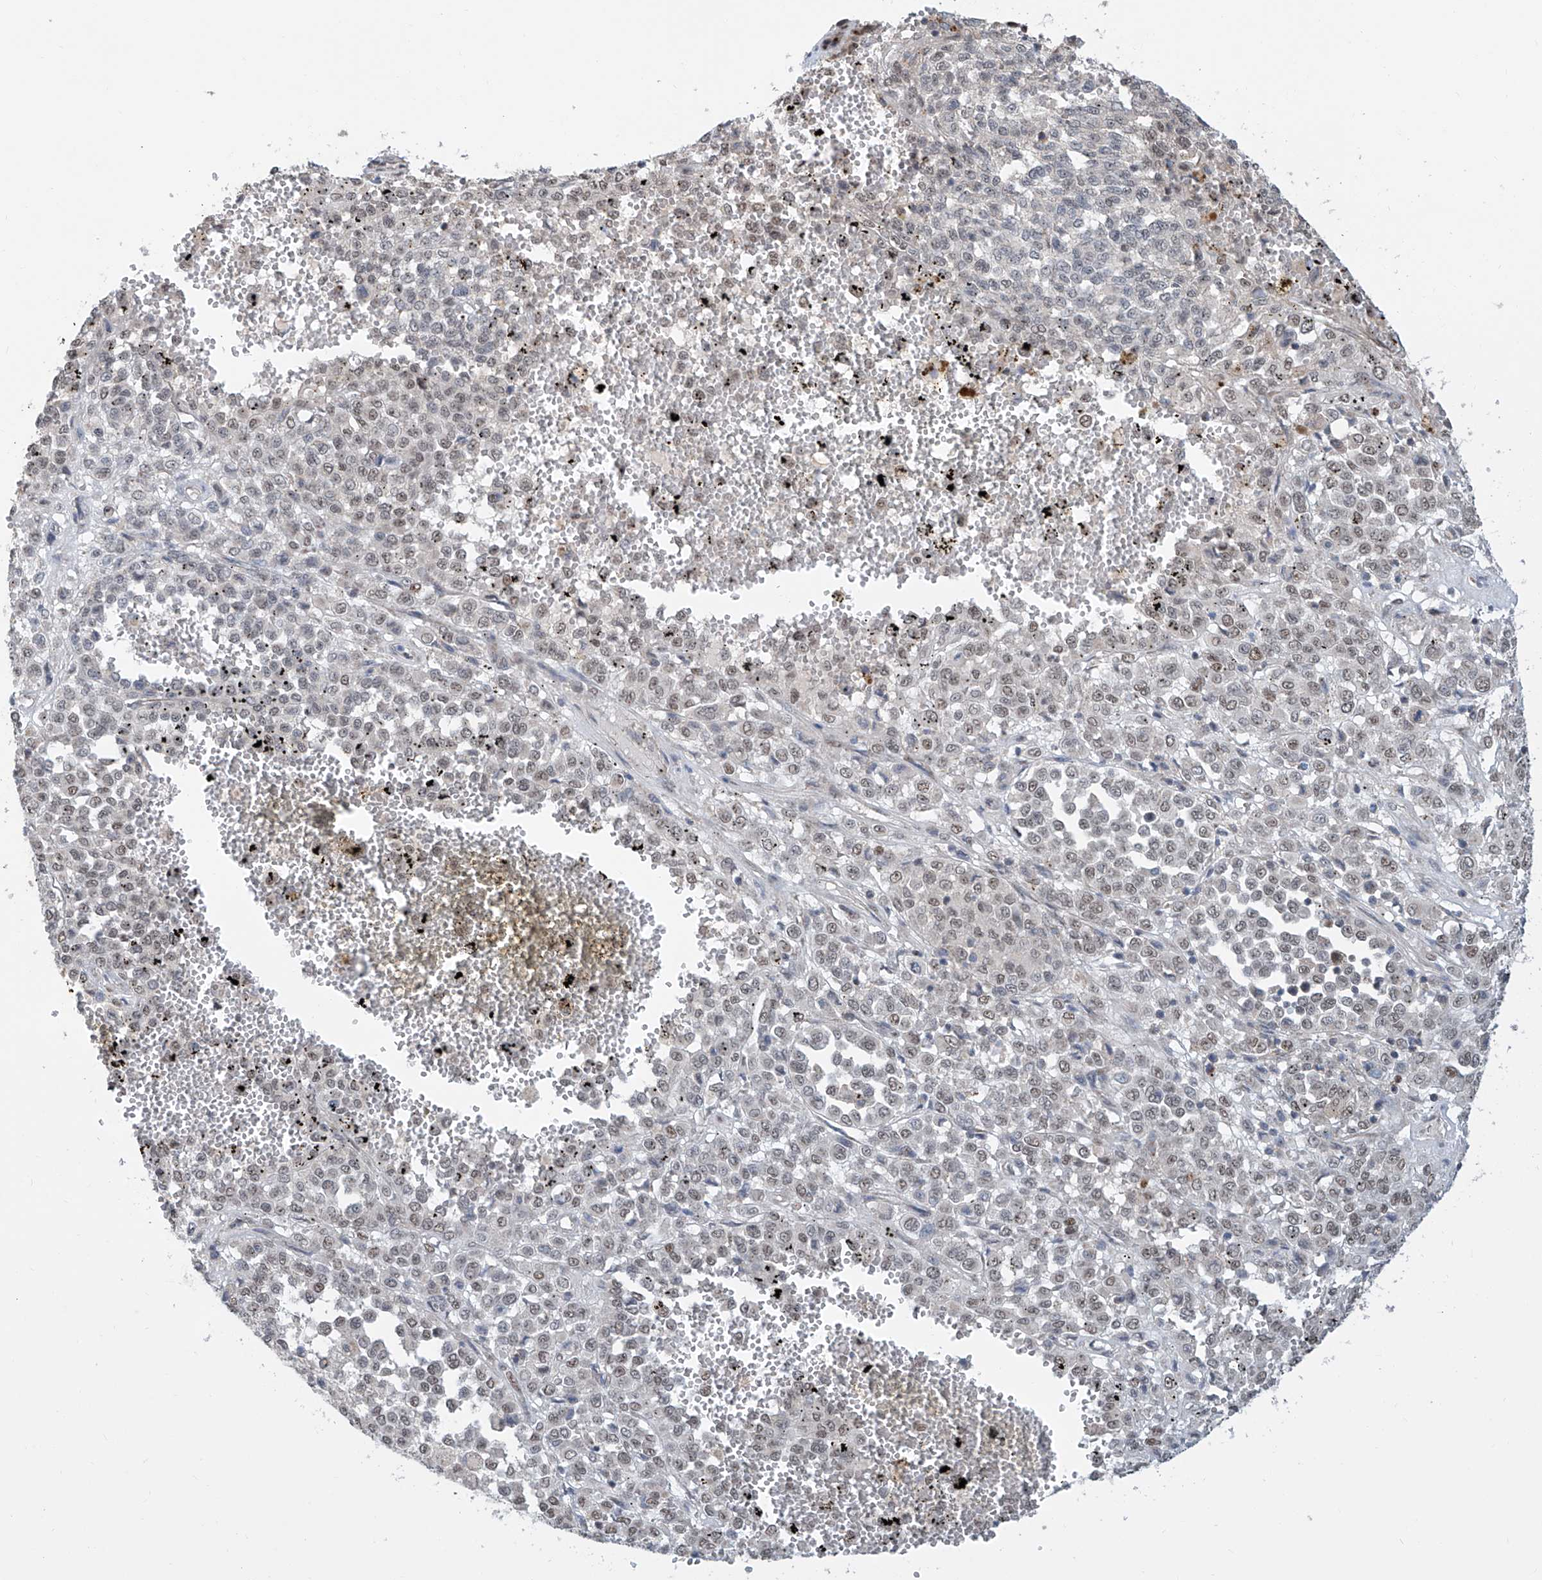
{"staining": {"intensity": "weak", "quantity": "25%-75%", "location": "nuclear"}, "tissue": "melanoma", "cell_type": "Tumor cells", "image_type": "cancer", "snomed": [{"axis": "morphology", "description": "Malignant melanoma, Metastatic site"}, {"axis": "topography", "description": "Pancreas"}], "caption": "Immunohistochemistry (IHC) of melanoma shows low levels of weak nuclear positivity in approximately 25%-75% of tumor cells. (DAB IHC, brown staining for protein, blue staining for nuclei).", "gene": "SDE2", "patient": {"sex": "female", "age": 30}}